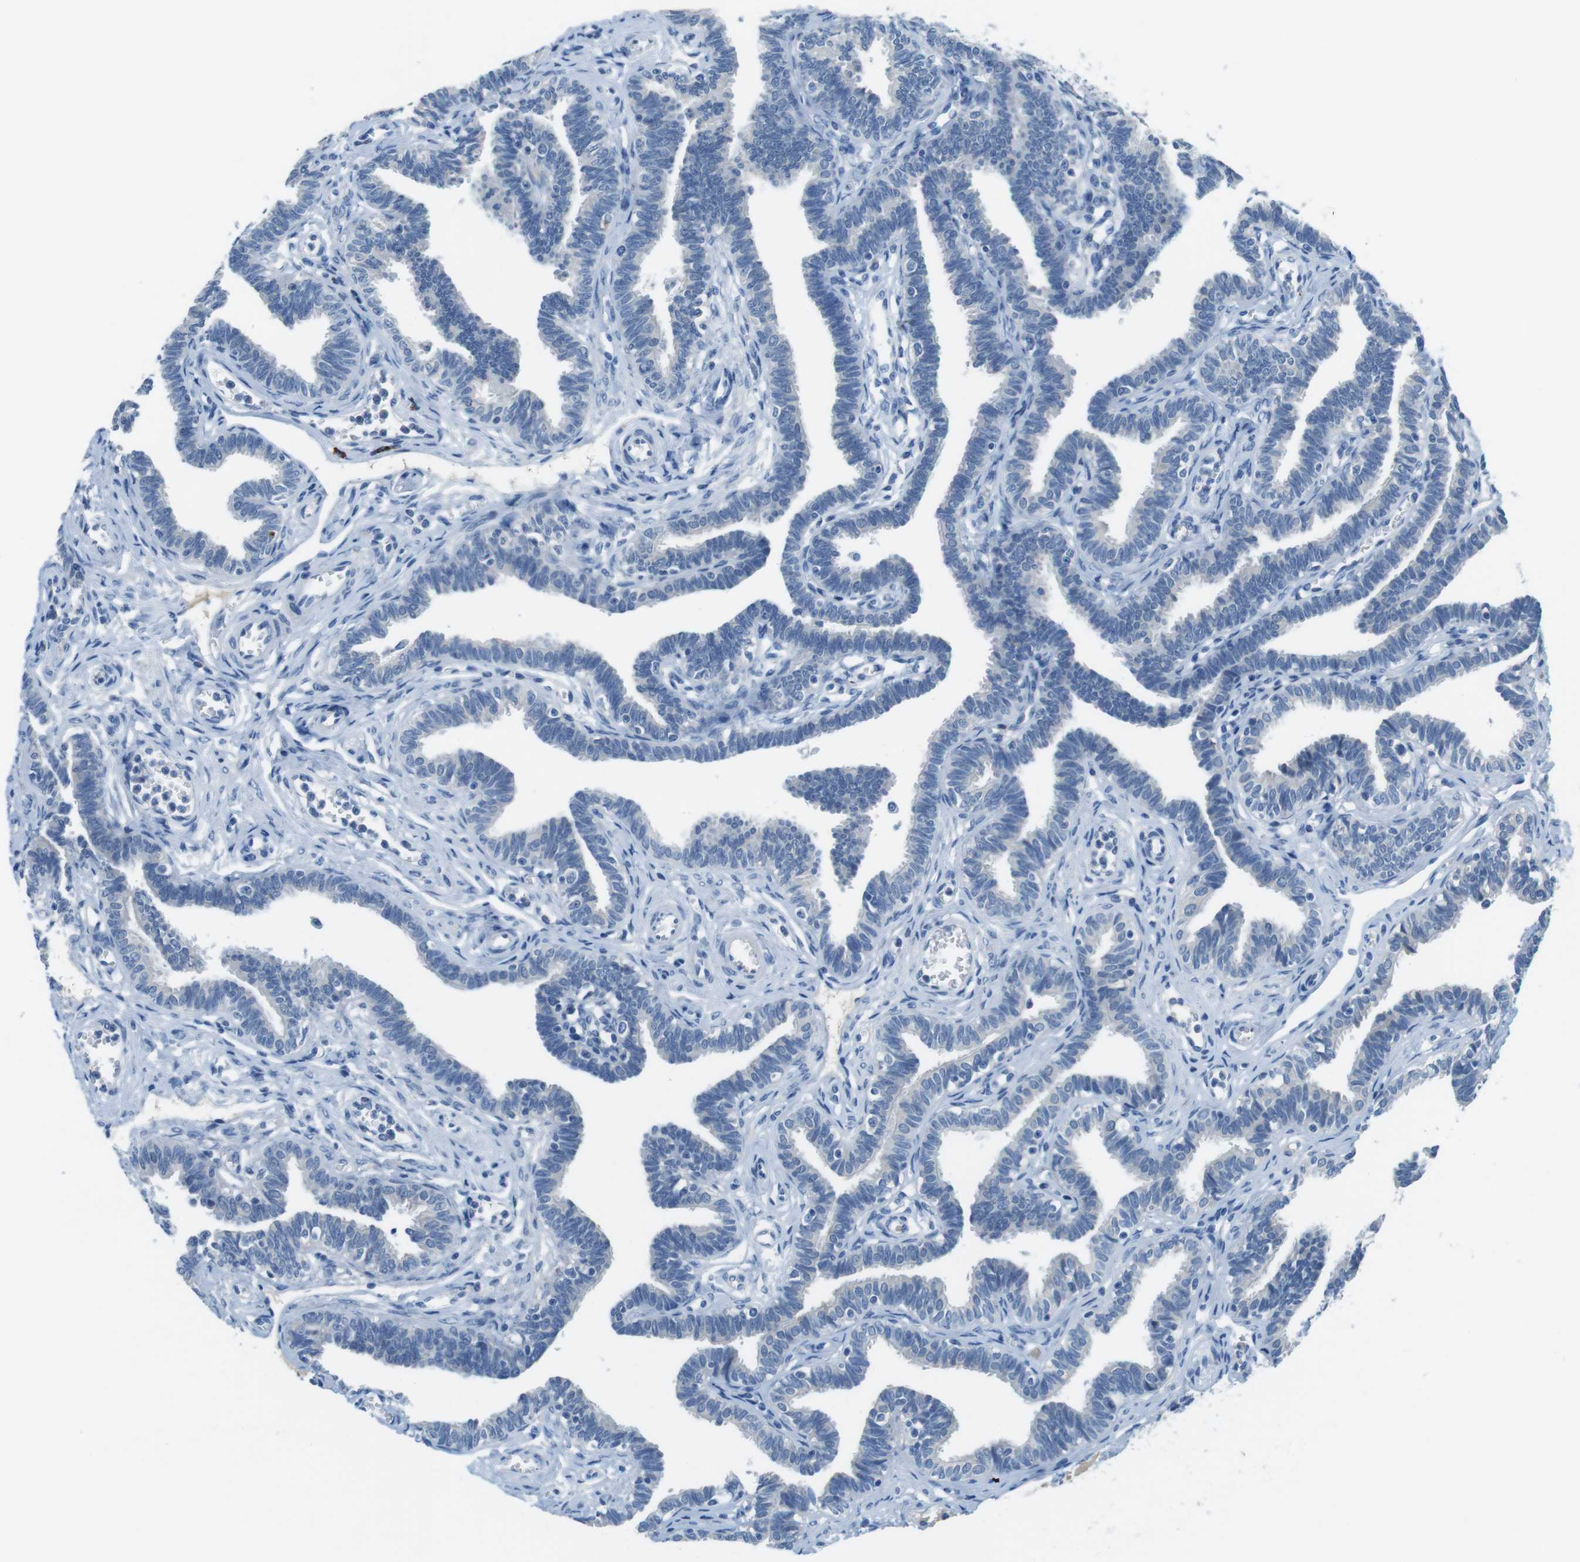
{"staining": {"intensity": "negative", "quantity": "none", "location": "none"}, "tissue": "fallopian tube", "cell_type": "Glandular cells", "image_type": "normal", "snomed": [{"axis": "morphology", "description": "Normal tissue, NOS"}, {"axis": "topography", "description": "Fallopian tube"}, {"axis": "topography", "description": "Ovary"}], "caption": "Fallopian tube was stained to show a protein in brown. There is no significant staining in glandular cells. Nuclei are stained in blue.", "gene": "SLC35A3", "patient": {"sex": "female", "age": 23}}